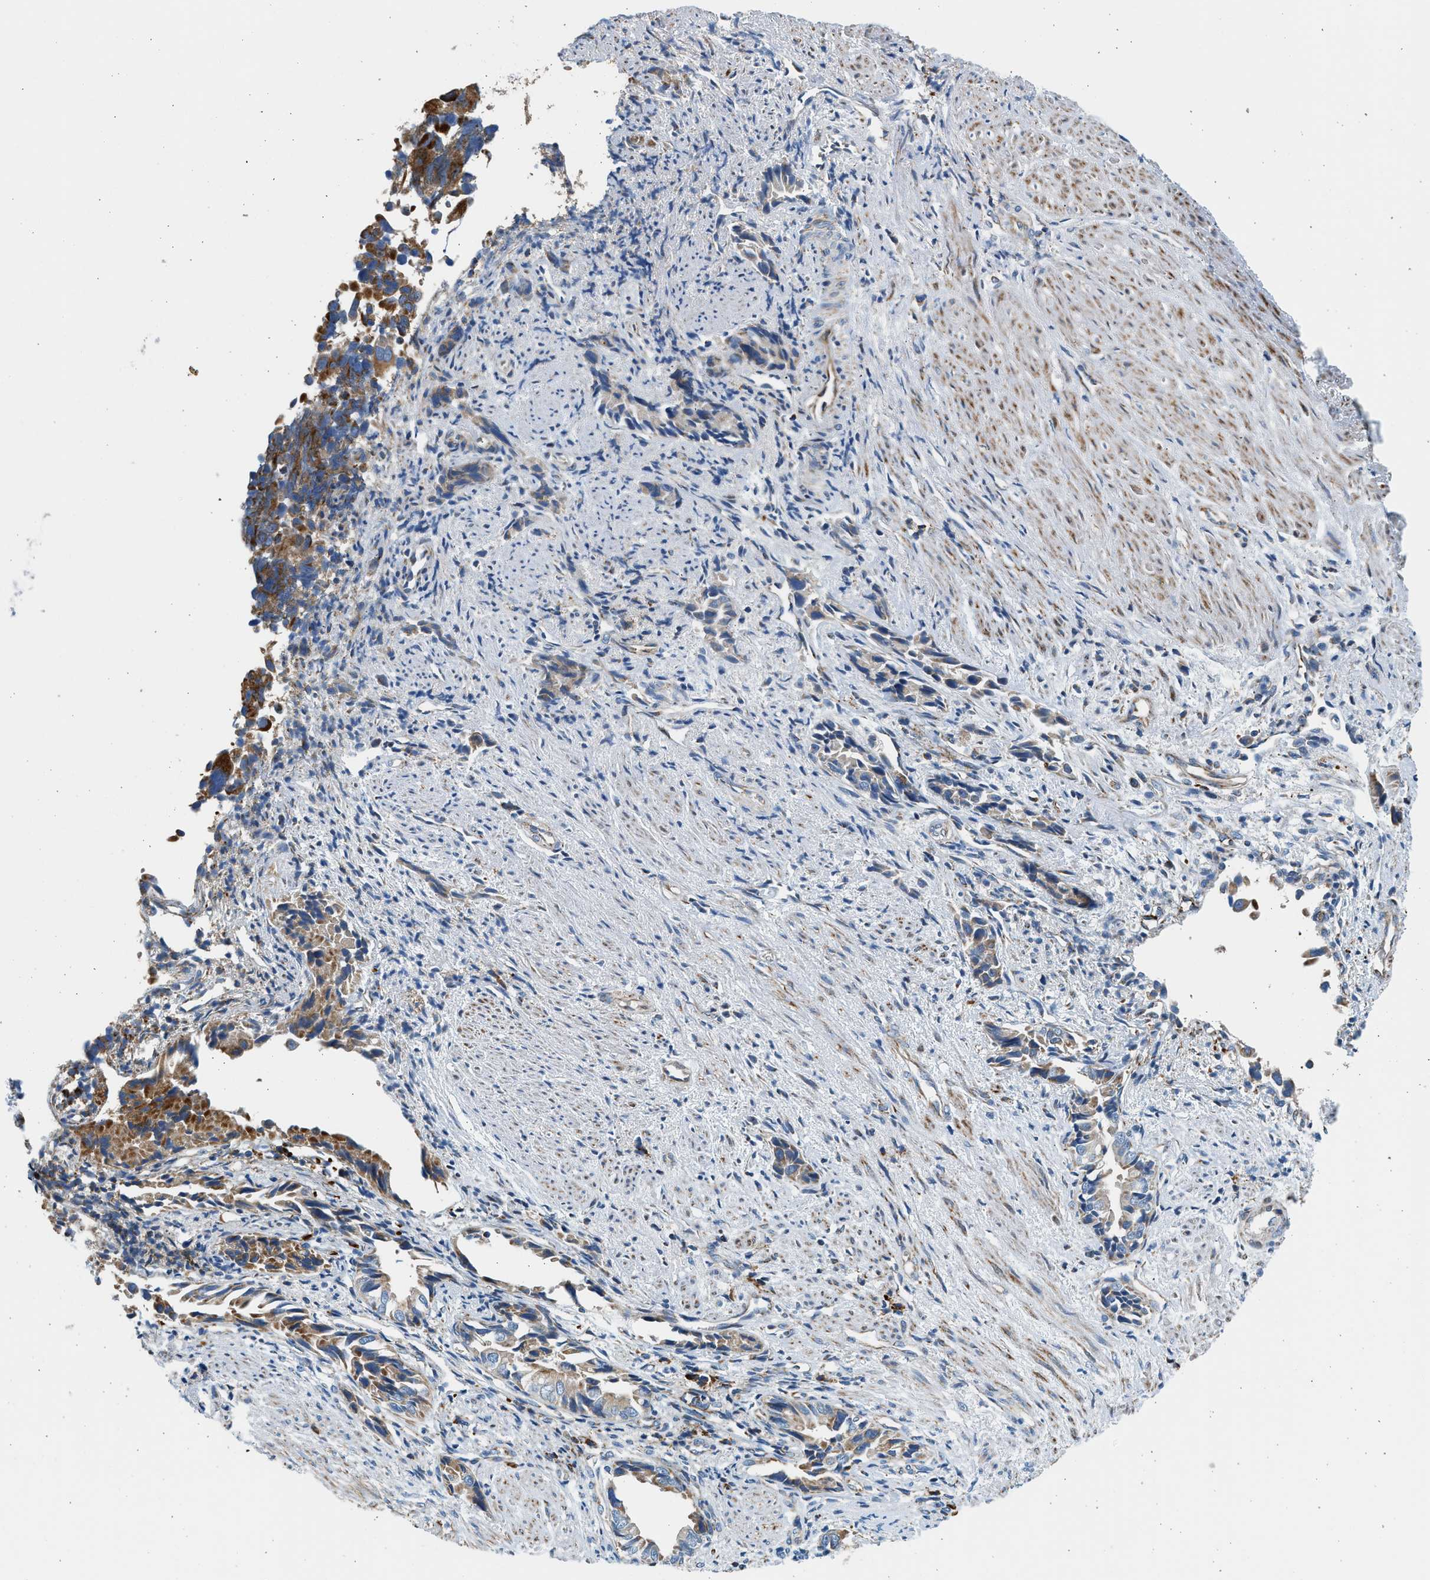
{"staining": {"intensity": "moderate", "quantity": ">75%", "location": "cytoplasmic/membranous"}, "tissue": "liver cancer", "cell_type": "Tumor cells", "image_type": "cancer", "snomed": [{"axis": "morphology", "description": "Cholangiocarcinoma"}, {"axis": "topography", "description": "Liver"}], "caption": "Cholangiocarcinoma (liver) was stained to show a protein in brown. There is medium levels of moderate cytoplasmic/membranous staining in approximately >75% of tumor cells.", "gene": "KCNMB3", "patient": {"sex": "female", "age": 79}}